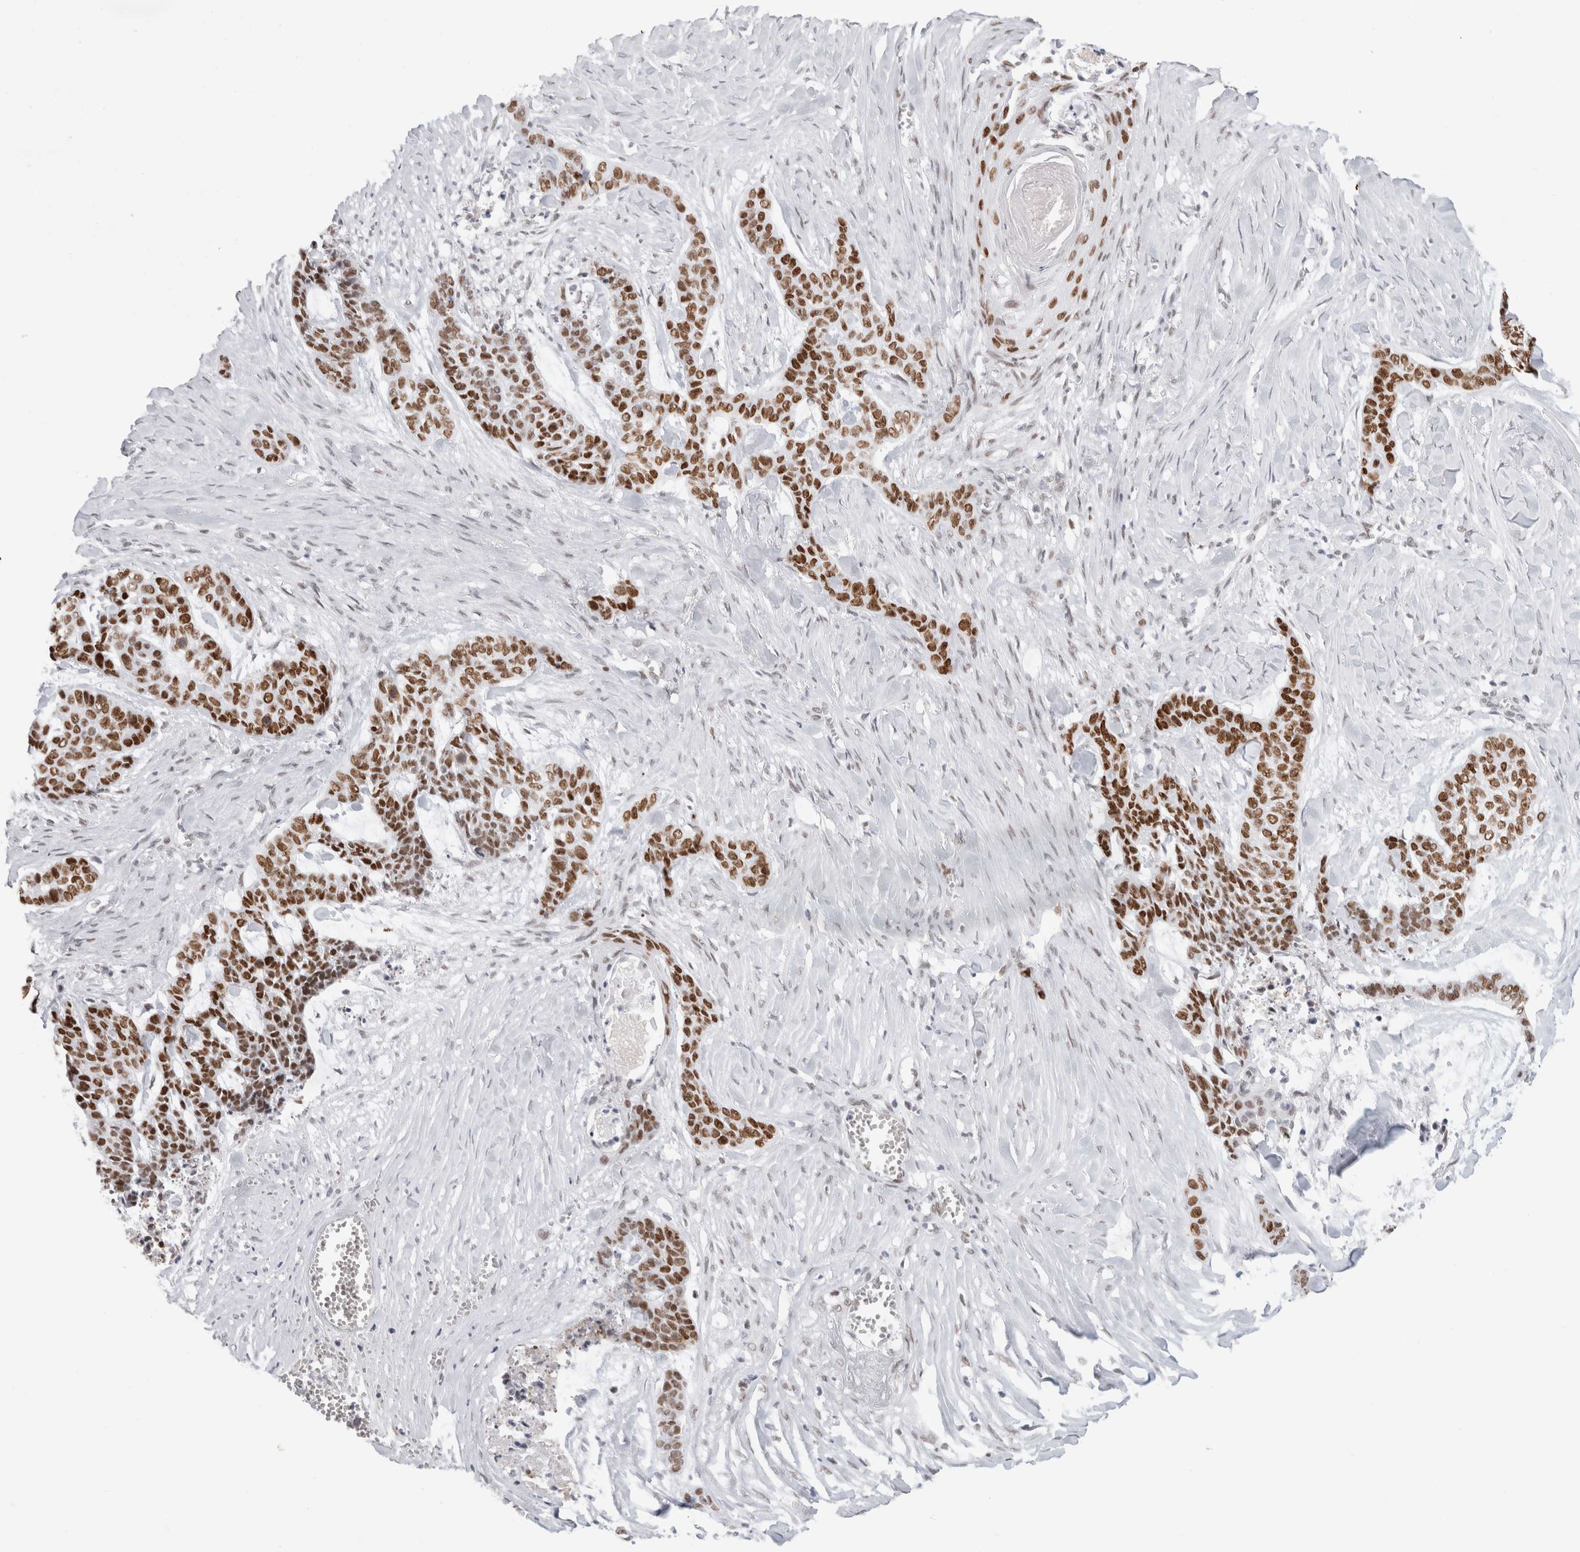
{"staining": {"intensity": "strong", "quantity": ">75%", "location": "nuclear"}, "tissue": "skin cancer", "cell_type": "Tumor cells", "image_type": "cancer", "snomed": [{"axis": "morphology", "description": "Basal cell carcinoma"}, {"axis": "topography", "description": "Skin"}], "caption": "Approximately >75% of tumor cells in skin cancer (basal cell carcinoma) reveal strong nuclear protein positivity as visualized by brown immunohistochemical staining.", "gene": "SMARCC1", "patient": {"sex": "female", "age": 64}}